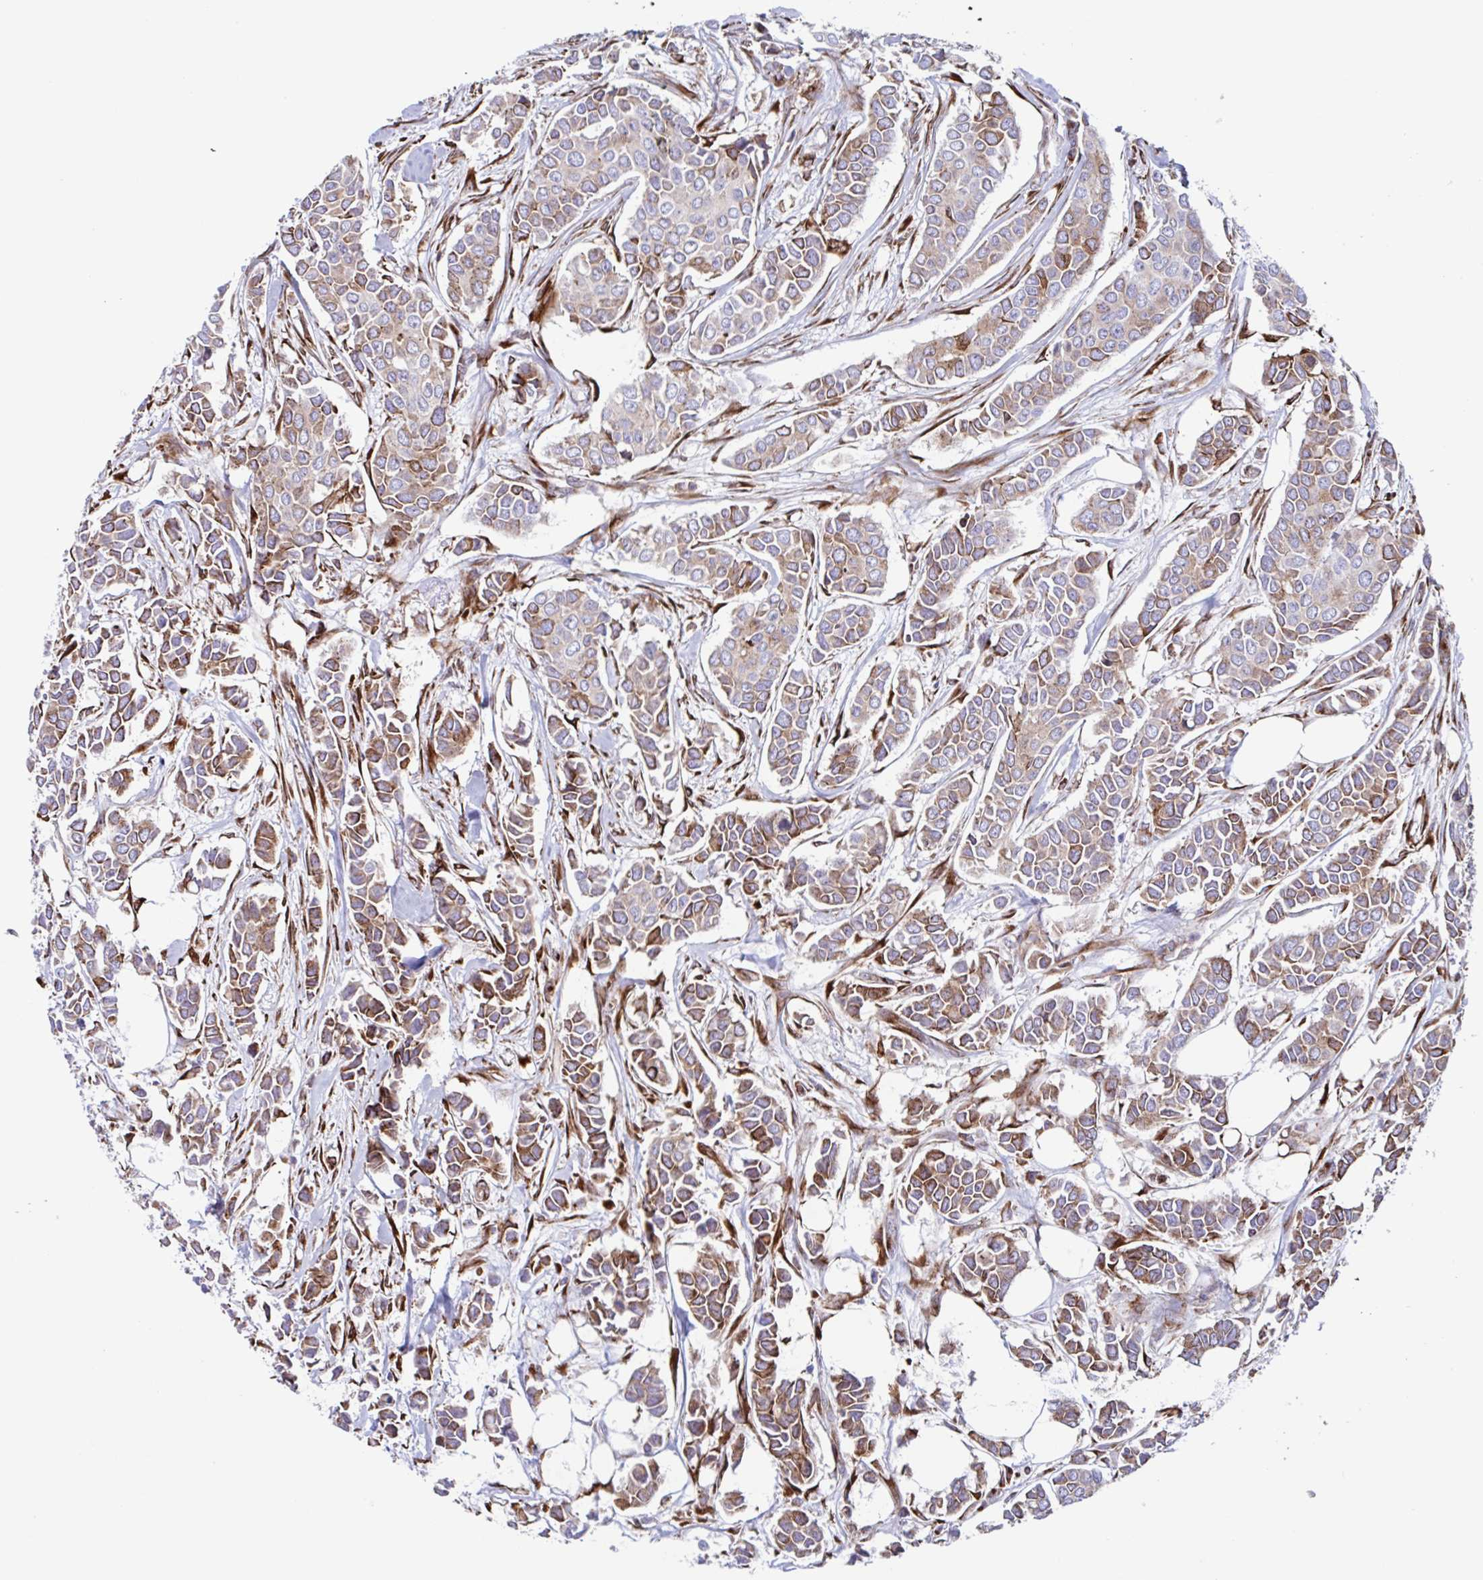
{"staining": {"intensity": "moderate", "quantity": "25%-75%", "location": "cytoplasmic/membranous"}, "tissue": "breast cancer", "cell_type": "Tumor cells", "image_type": "cancer", "snomed": [{"axis": "morphology", "description": "Duct carcinoma"}, {"axis": "topography", "description": "Breast"}], "caption": "The photomicrograph demonstrates immunohistochemical staining of invasive ductal carcinoma (breast). There is moderate cytoplasmic/membranous expression is present in approximately 25%-75% of tumor cells.", "gene": "RFK", "patient": {"sex": "female", "age": 84}}